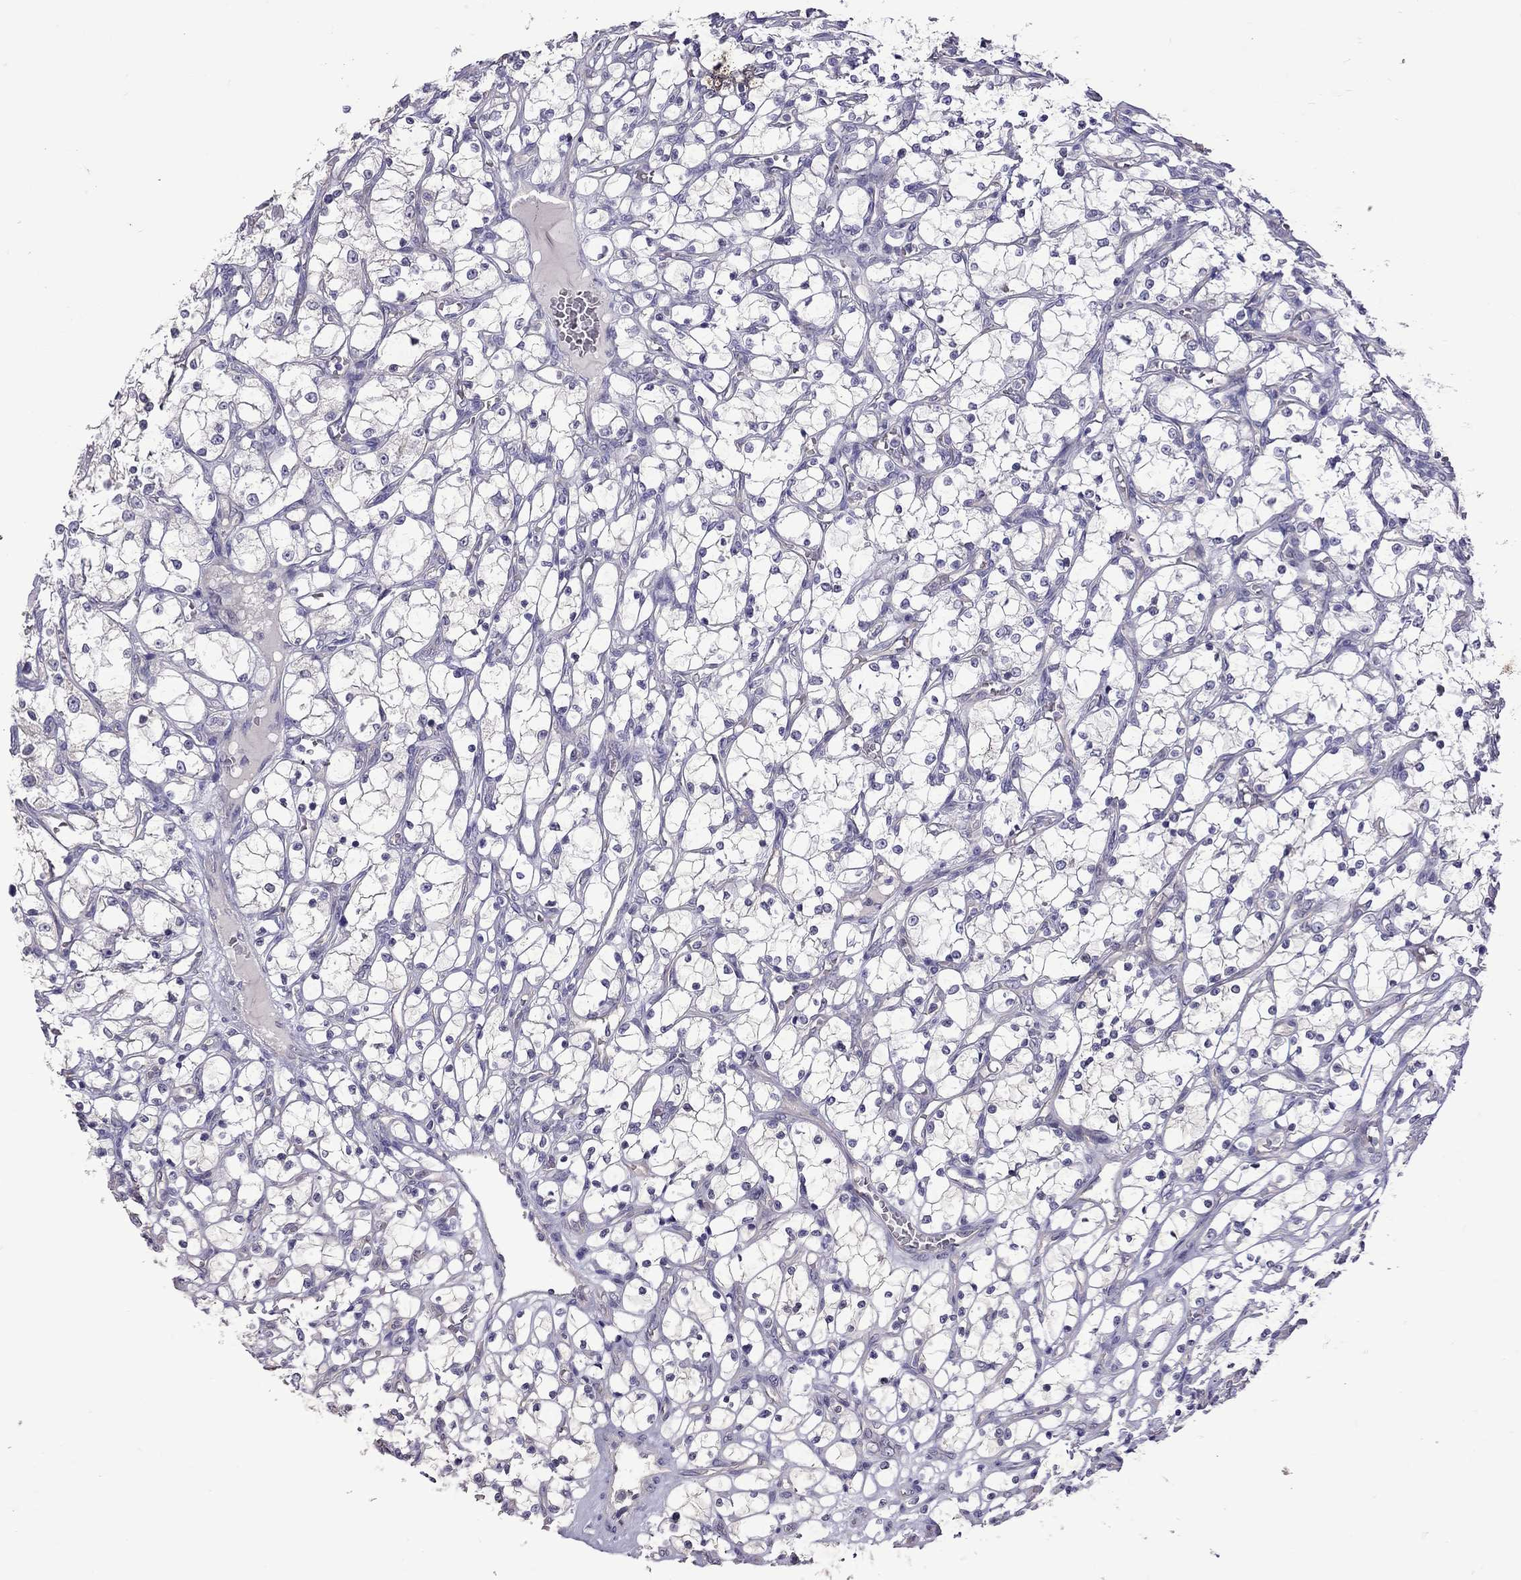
{"staining": {"intensity": "negative", "quantity": "none", "location": "none"}, "tissue": "renal cancer", "cell_type": "Tumor cells", "image_type": "cancer", "snomed": [{"axis": "morphology", "description": "Adenocarcinoma, NOS"}, {"axis": "topography", "description": "Kidney"}], "caption": "Immunohistochemistry (IHC) of renal cancer demonstrates no positivity in tumor cells.", "gene": "FEZ1", "patient": {"sex": "female", "age": 69}}